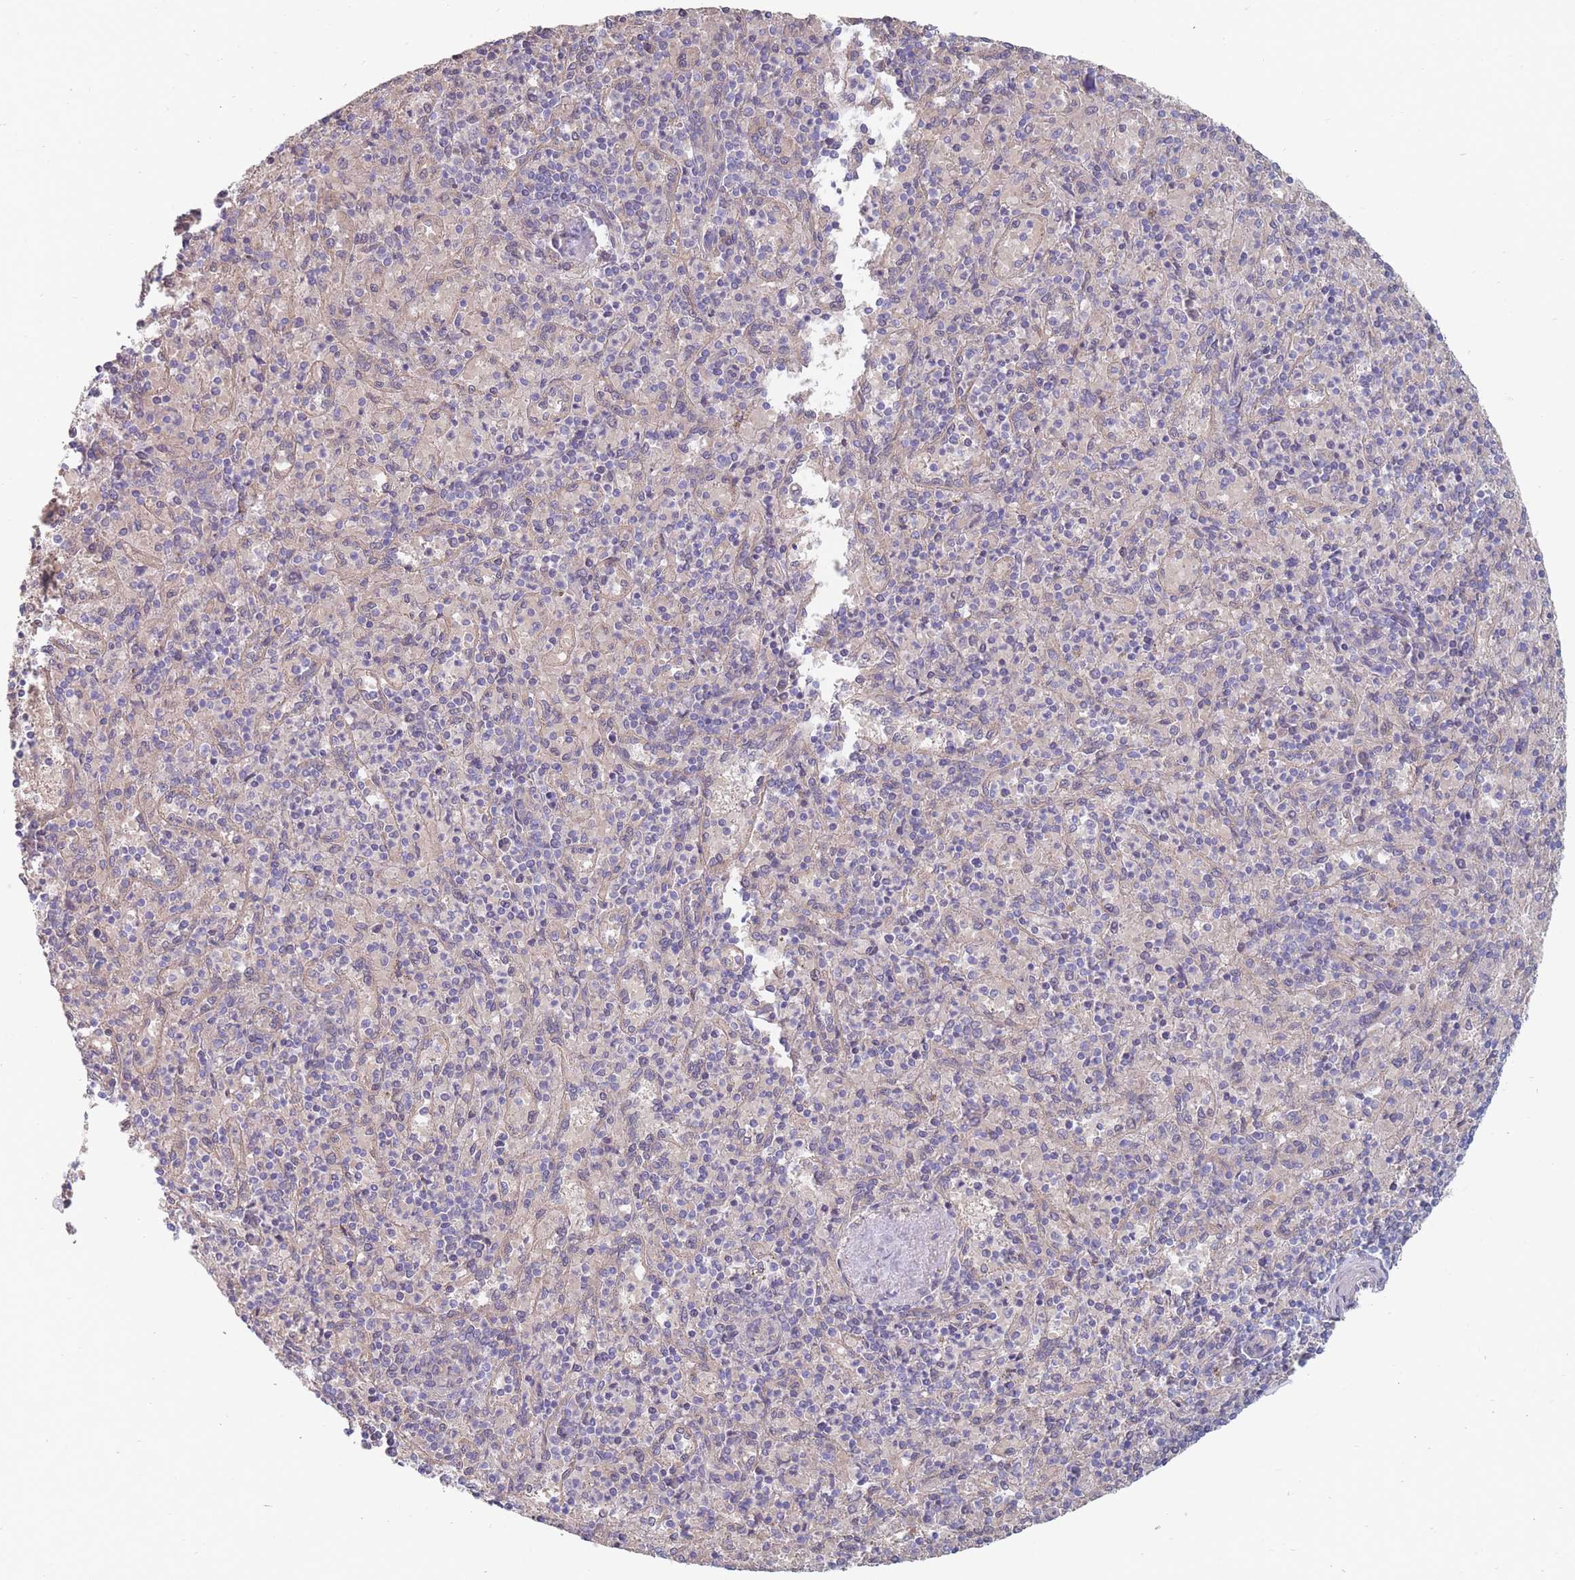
{"staining": {"intensity": "negative", "quantity": "none", "location": "none"}, "tissue": "spleen", "cell_type": "Cells in red pulp", "image_type": "normal", "snomed": [{"axis": "morphology", "description": "Normal tissue, NOS"}, {"axis": "topography", "description": "Spleen"}], "caption": "High magnification brightfield microscopy of normal spleen stained with DAB (brown) and counterstained with hematoxylin (blue): cells in red pulp show no significant expression.", "gene": "NUB1", "patient": {"sex": "male", "age": 82}}